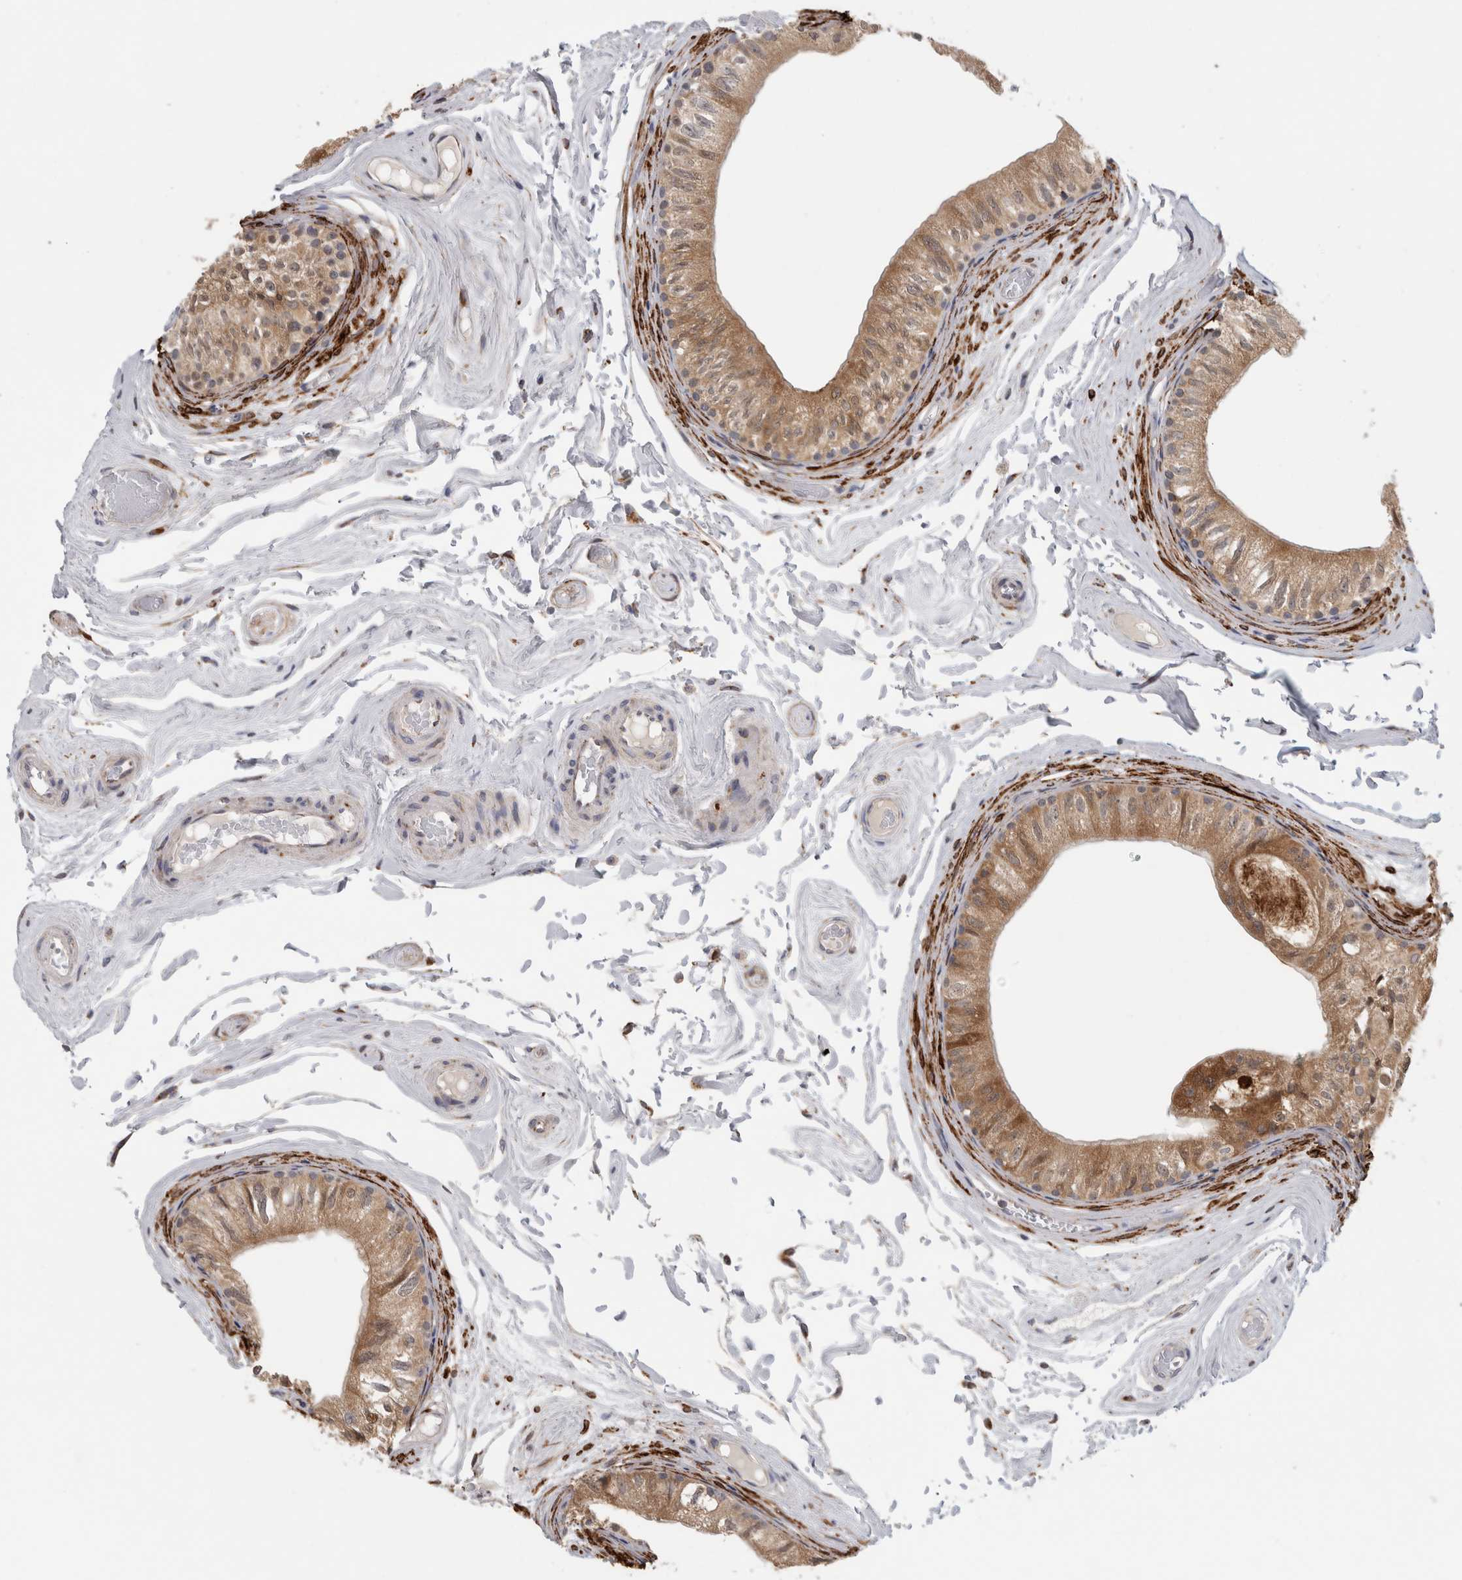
{"staining": {"intensity": "moderate", "quantity": ">75%", "location": "cytoplasmic/membranous"}, "tissue": "epididymis", "cell_type": "Glandular cells", "image_type": "normal", "snomed": [{"axis": "morphology", "description": "Normal tissue, NOS"}, {"axis": "topography", "description": "Epididymis"}], "caption": "Glandular cells exhibit medium levels of moderate cytoplasmic/membranous expression in approximately >75% of cells in normal epididymis.", "gene": "RAB18", "patient": {"sex": "male", "age": 79}}